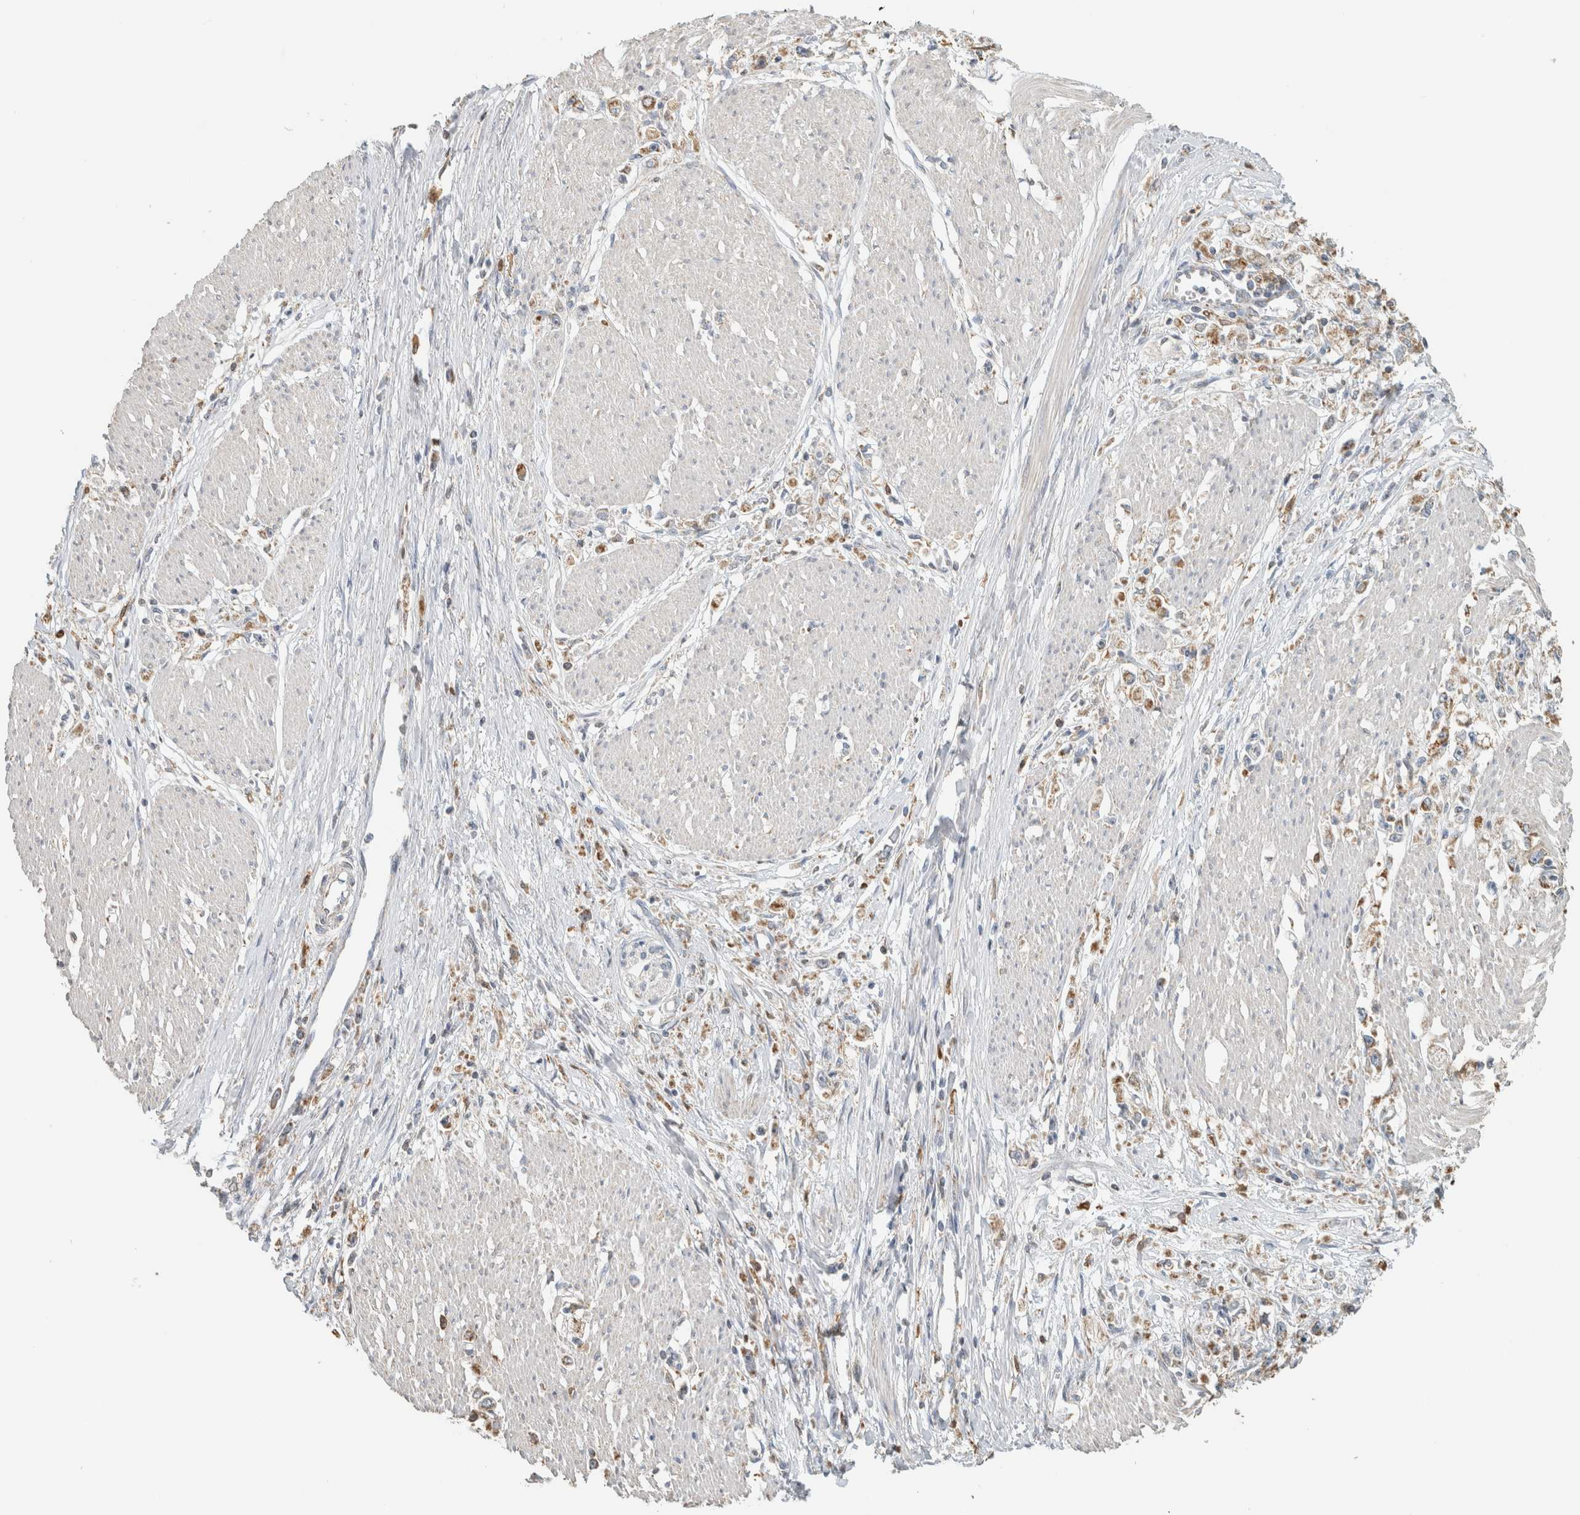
{"staining": {"intensity": "weak", "quantity": "25%-75%", "location": "cytoplasmic/membranous"}, "tissue": "stomach cancer", "cell_type": "Tumor cells", "image_type": "cancer", "snomed": [{"axis": "morphology", "description": "Adenocarcinoma, NOS"}, {"axis": "topography", "description": "Stomach"}], "caption": "The immunohistochemical stain highlights weak cytoplasmic/membranous expression in tumor cells of adenocarcinoma (stomach) tissue. The protein of interest is shown in brown color, while the nuclei are stained blue.", "gene": "CAPG", "patient": {"sex": "female", "age": 59}}